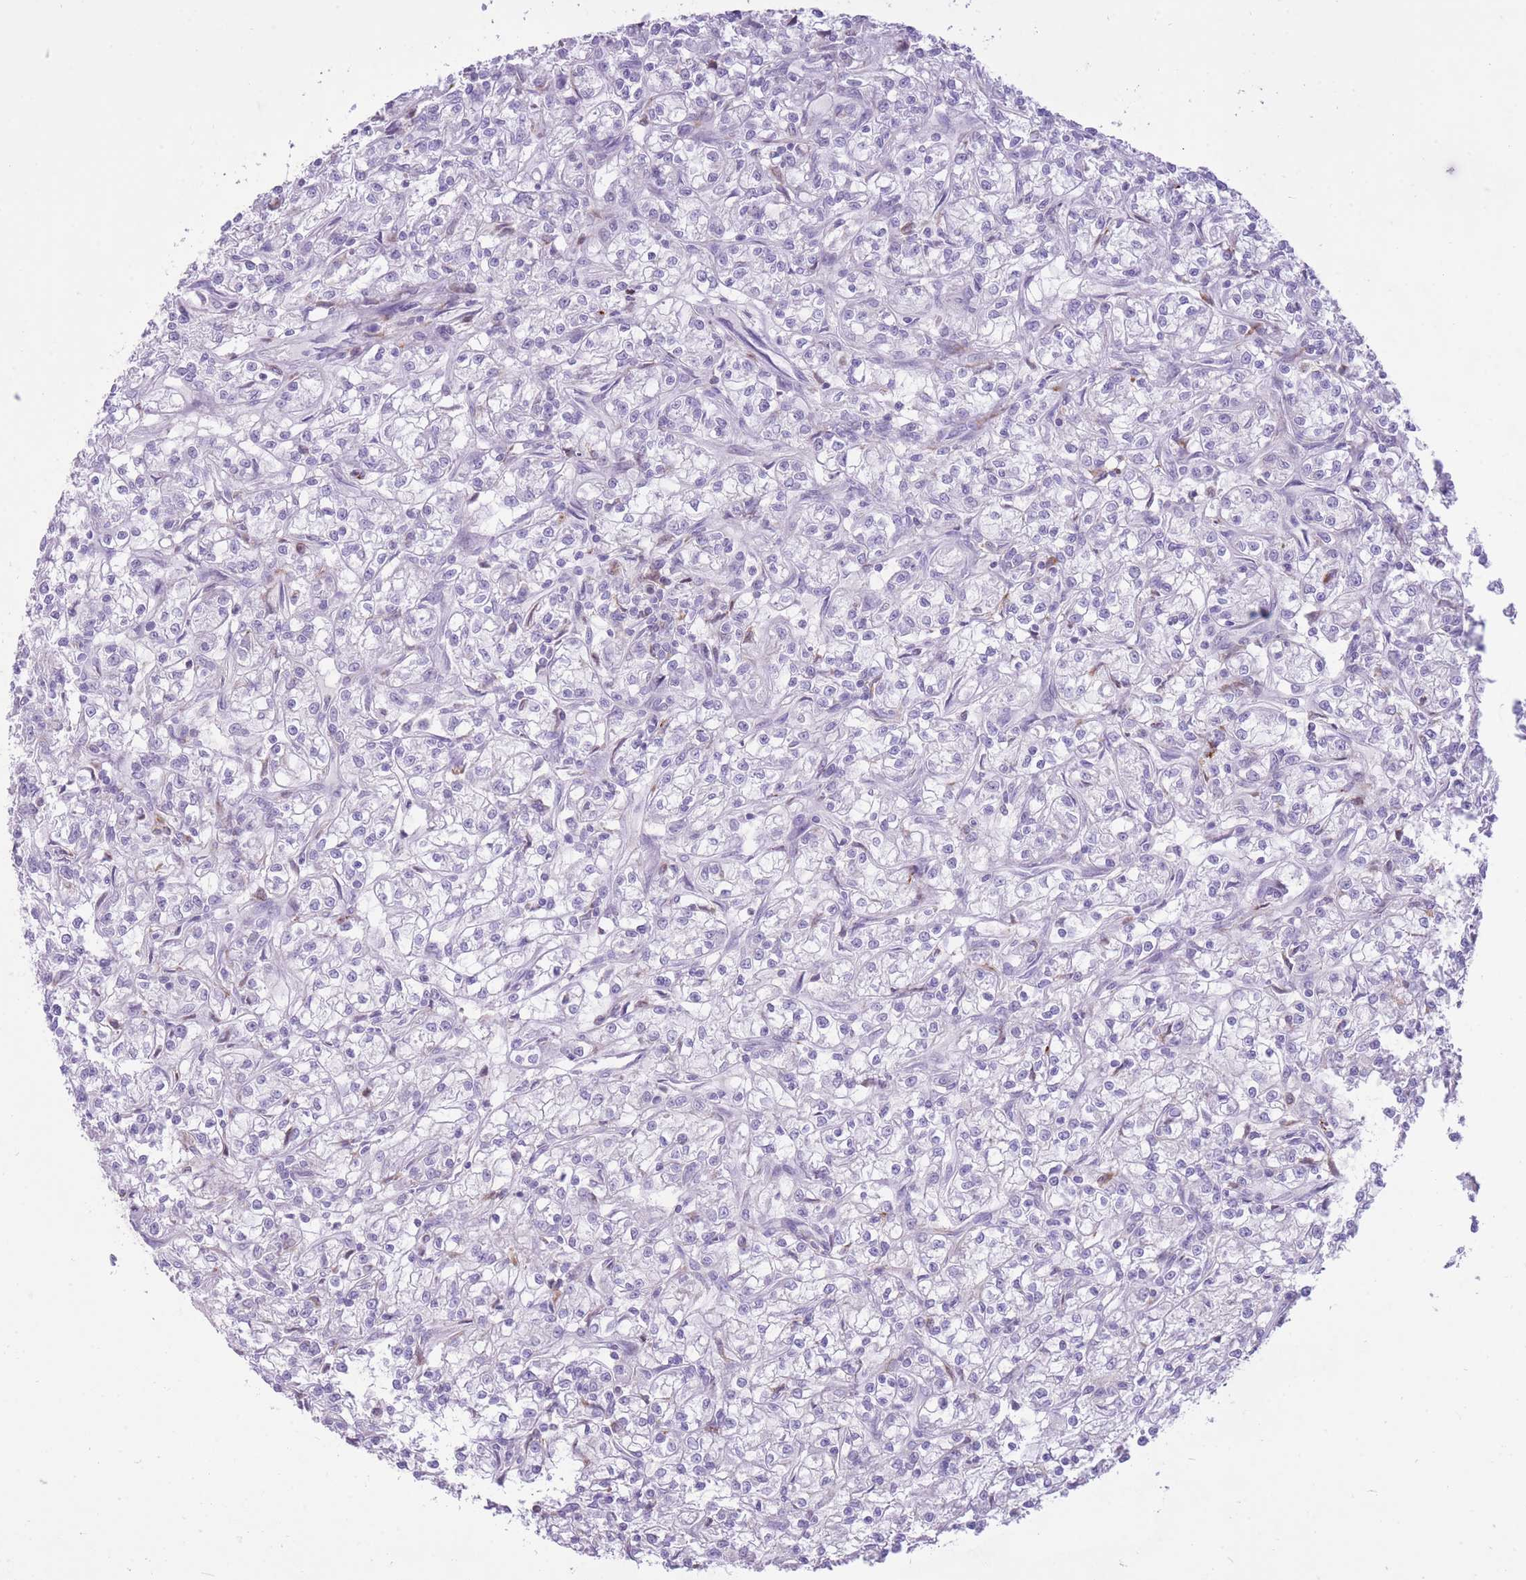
{"staining": {"intensity": "negative", "quantity": "none", "location": "none"}, "tissue": "renal cancer", "cell_type": "Tumor cells", "image_type": "cancer", "snomed": [{"axis": "morphology", "description": "Adenocarcinoma, NOS"}, {"axis": "topography", "description": "Kidney"}], "caption": "IHC photomicrograph of neoplastic tissue: renal cancer stained with DAB (3,3'-diaminobenzidine) displays no significant protein staining in tumor cells.", "gene": "MEIS3", "patient": {"sex": "female", "age": 59}}